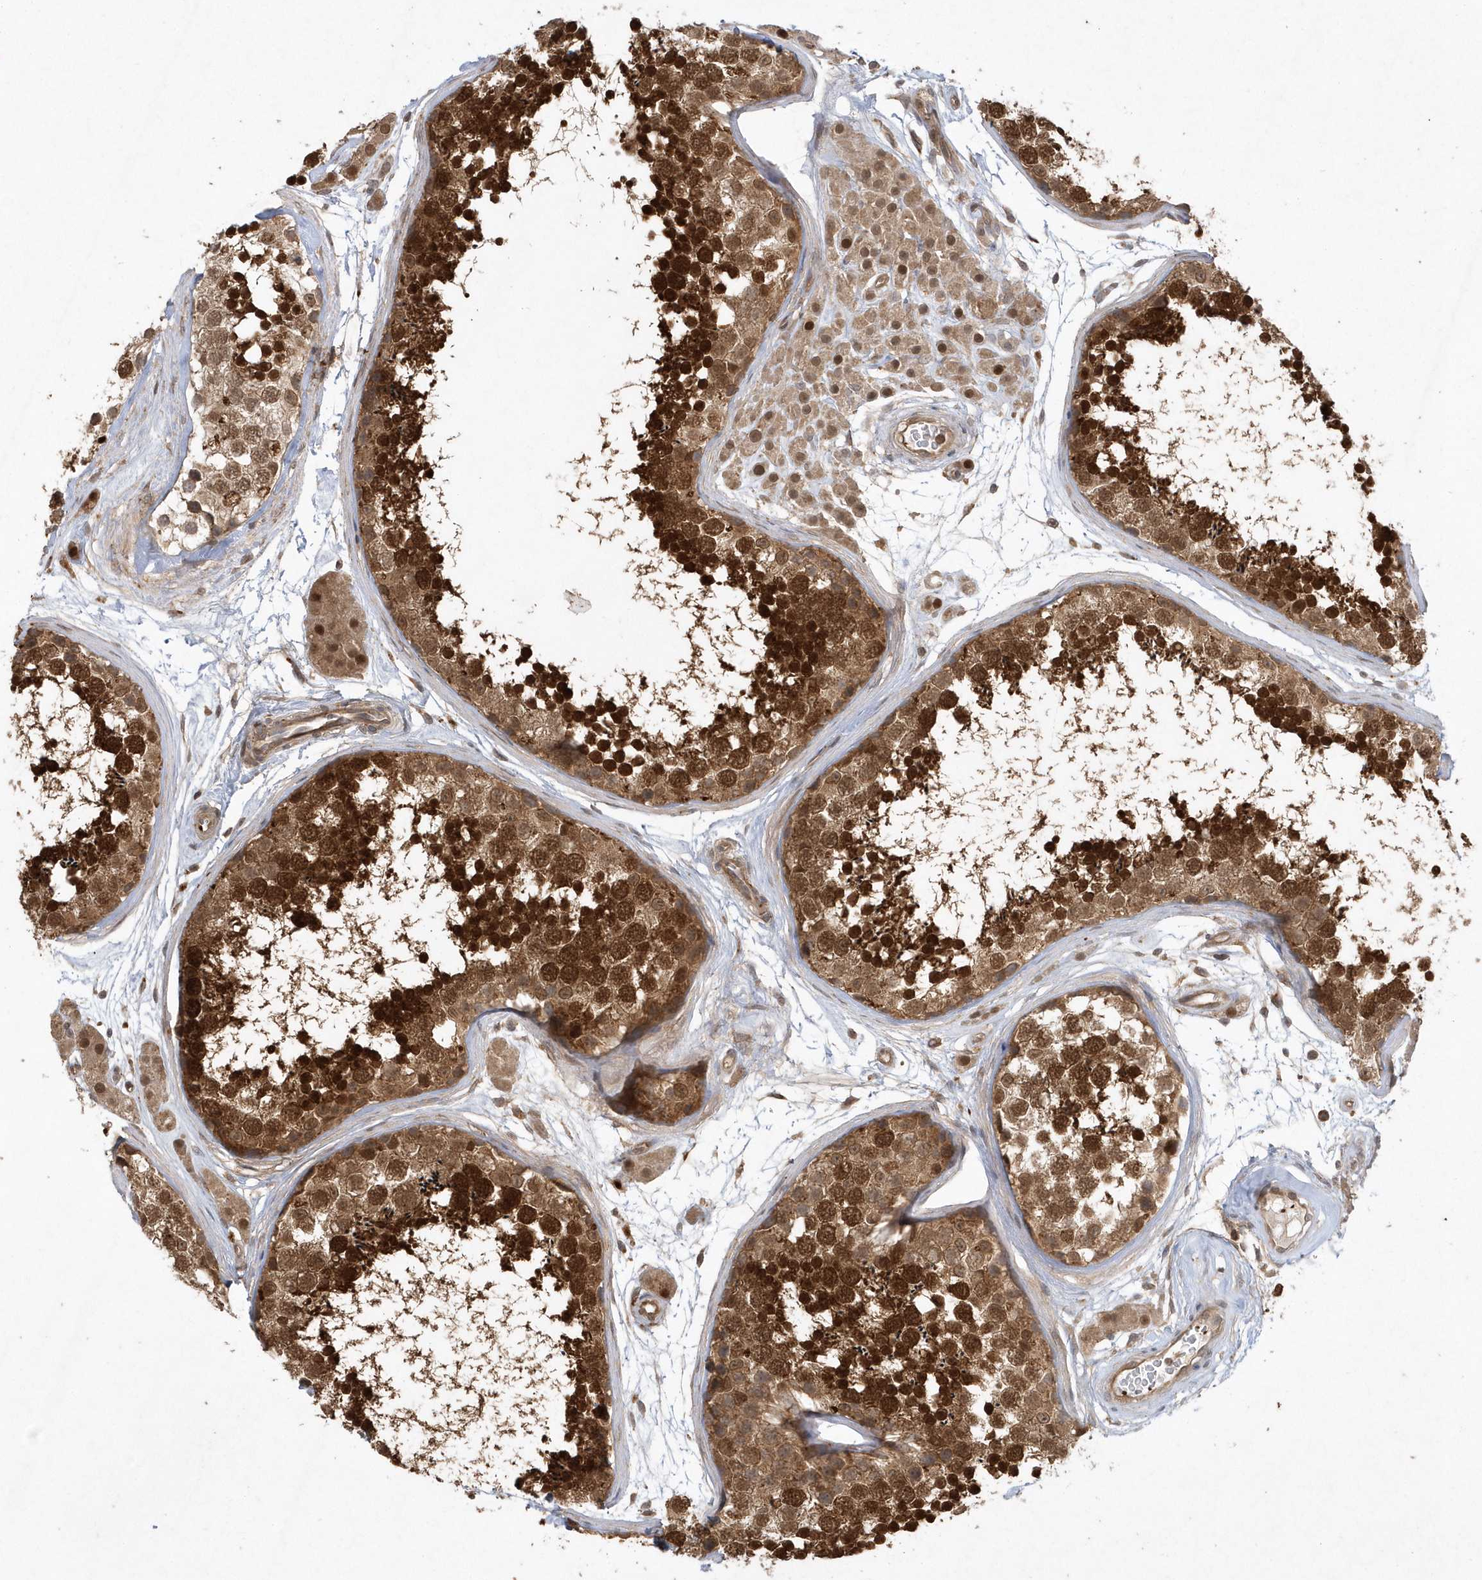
{"staining": {"intensity": "strong", "quantity": ">75%", "location": "cytoplasmic/membranous,nuclear"}, "tissue": "testis", "cell_type": "Cells in seminiferous ducts", "image_type": "normal", "snomed": [{"axis": "morphology", "description": "Normal tissue, NOS"}, {"axis": "topography", "description": "Testis"}], "caption": "The micrograph shows a brown stain indicating the presence of a protein in the cytoplasmic/membranous,nuclear of cells in seminiferous ducts in testis. The staining was performed using DAB, with brown indicating positive protein expression. Nuclei are stained blue with hematoxylin.", "gene": "ACYP1", "patient": {"sex": "male", "age": 56}}